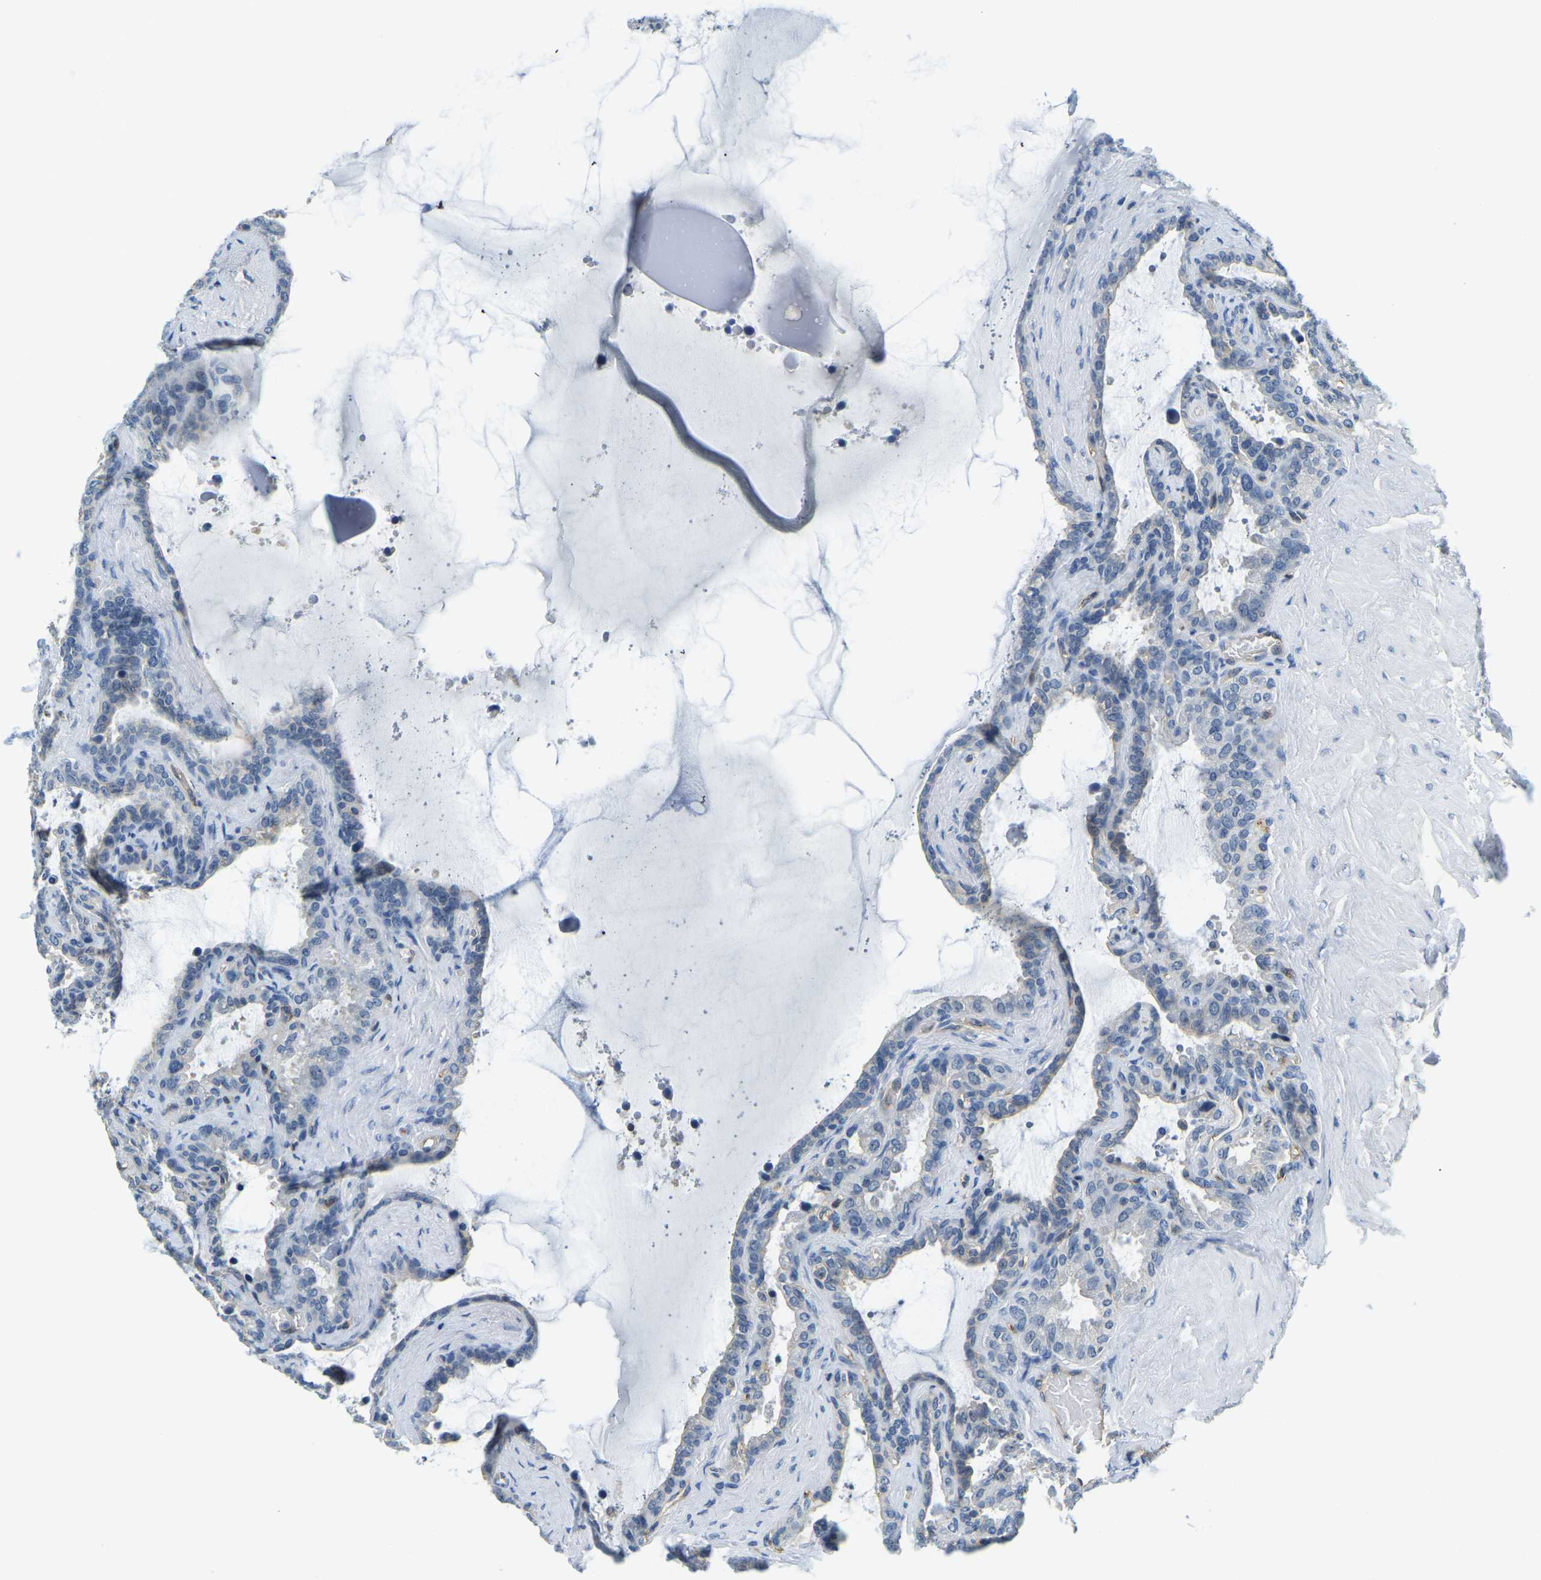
{"staining": {"intensity": "negative", "quantity": "none", "location": "none"}, "tissue": "seminal vesicle", "cell_type": "Glandular cells", "image_type": "normal", "snomed": [{"axis": "morphology", "description": "Normal tissue, NOS"}, {"axis": "topography", "description": "Seminal veicle"}], "caption": "IHC micrograph of unremarkable seminal vesicle stained for a protein (brown), which displays no positivity in glandular cells. Nuclei are stained in blue.", "gene": "RRP1", "patient": {"sex": "male", "age": 46}}